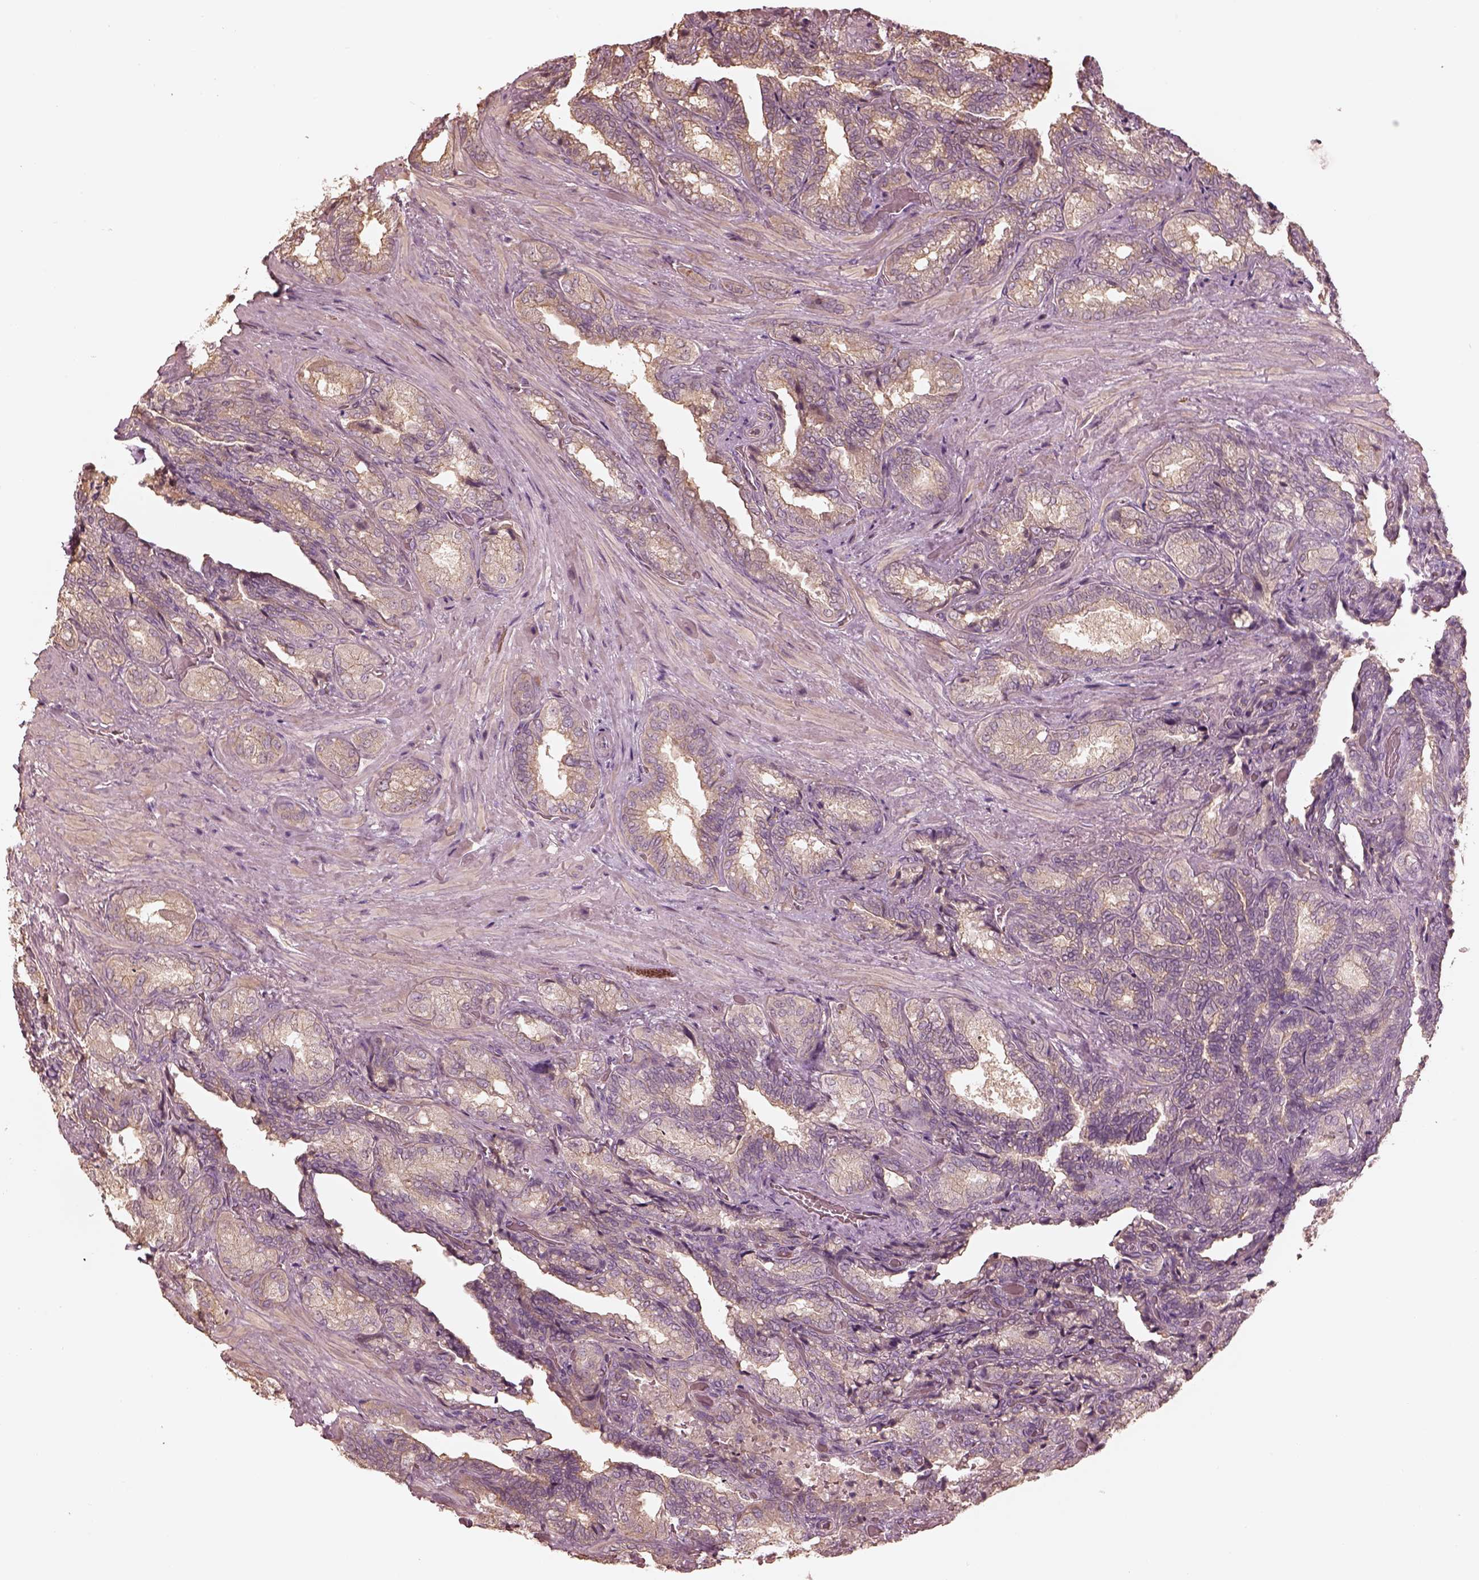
{"staining": {"intensity": "weak", "quantity": "25%-75%", "location": "cytoplasmic/membranous"}, "tissue": "seminal vesicle", "cell_type": "Glandular cells", "image_type": "normal", "snomed": [{"axis": "morphology", "description": "Normal tissue, NOS"}, {"axis": "topography", "description": "Seminal veicle"}], "caption": "This histopathology image demonstrates immunohistochemistry staining of unremarkable seminal vesicle, with low weak cytoplasmic/membranous positivity in approximately 25%-75% of glandular cells.", "gene": "KIF5C", "patient": {"sex": "male", "age": 68}}